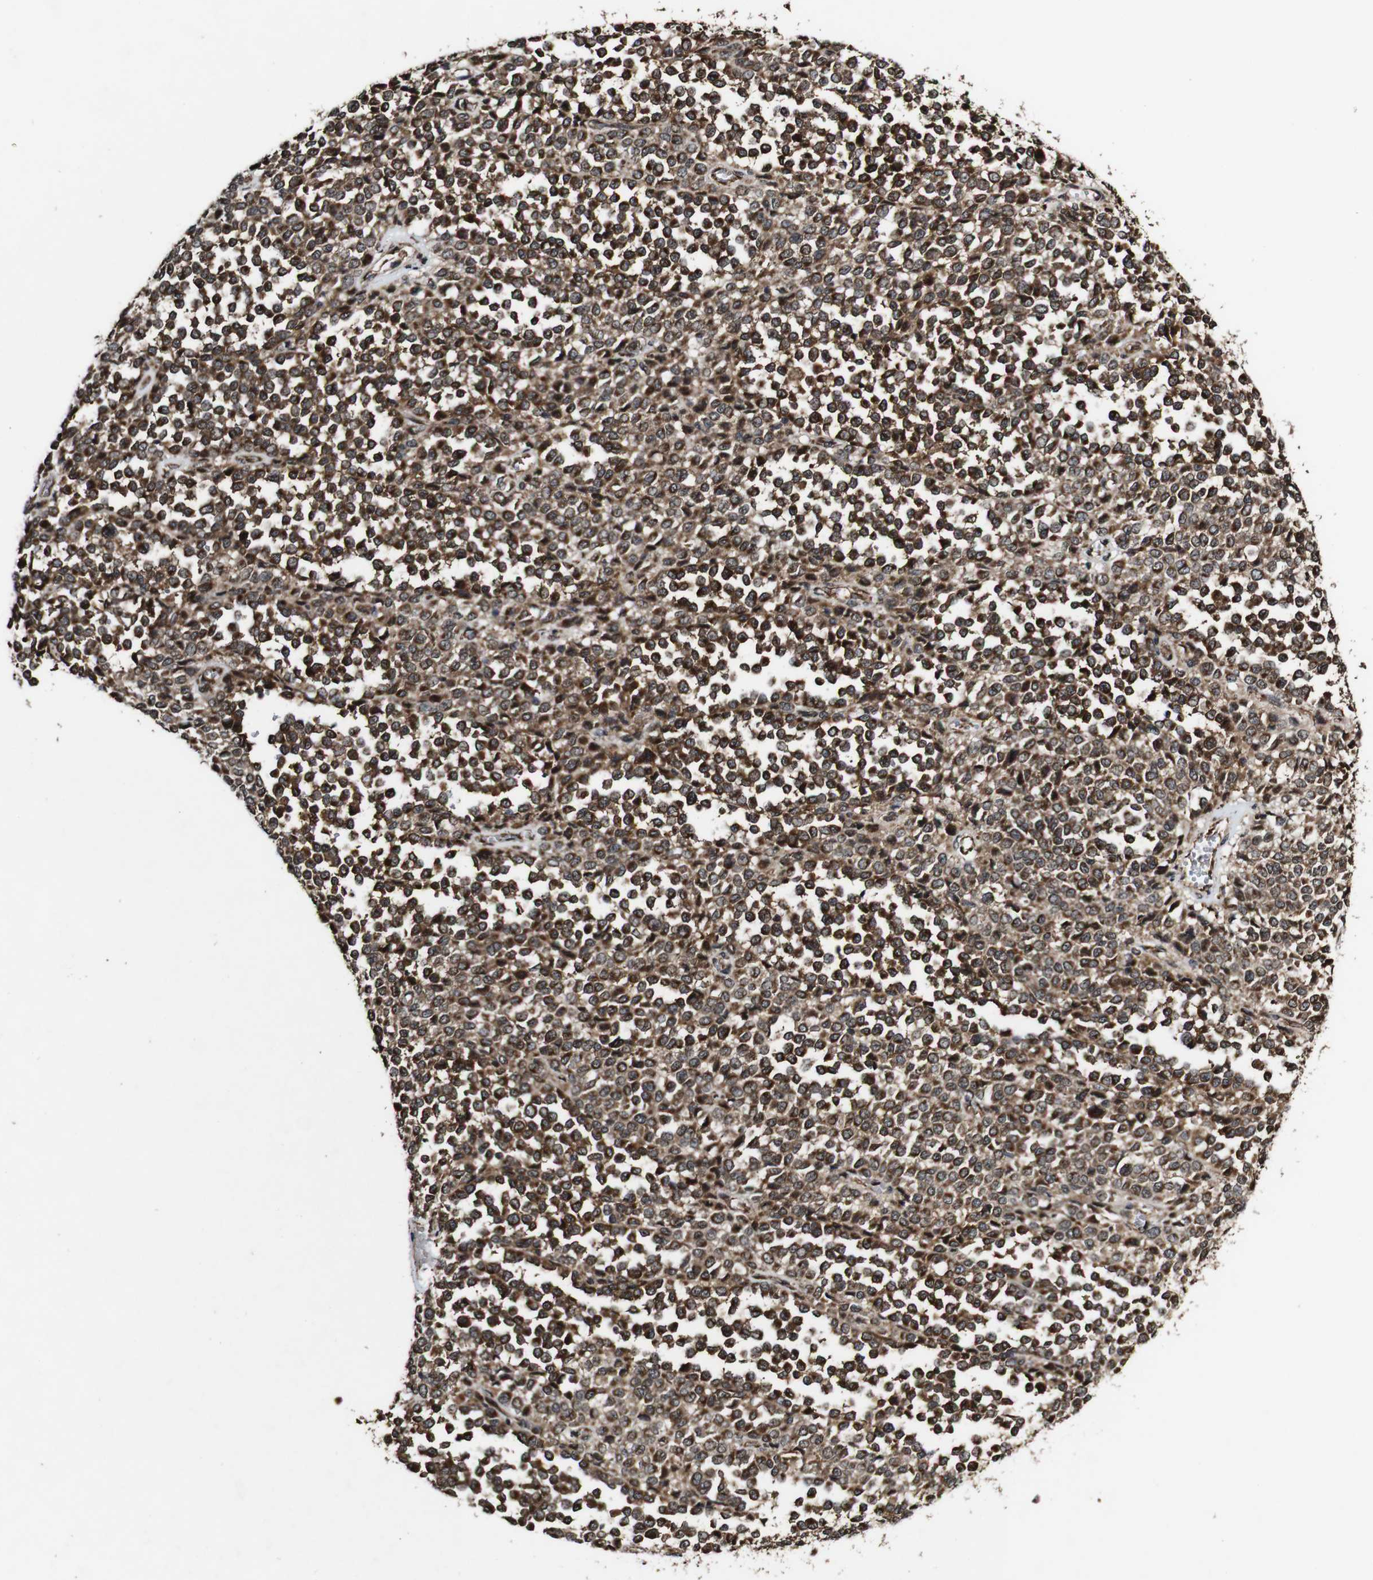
{"staining": {"intensity": "strong", "quantity": ">75%", "location": "cytoplasmic/membranous"}, "tissue": "melanoma", "cell_type": "Tumor cells", "image_type": "cancer", "snomed": [{"axis": "morphology", "description": "Malignant melanoma, NOS"}, {"axis": "topography", "description": "Skin"}], "caption": "Tumor cells demonstrate strong cytoplasmic/membranous positivity in about >75% of cells in malignant melanoma. Using DAB (3,3'-diaminobenzidine) (brown) and hematoxylin (blue) stains, captured at high magnification using brightfield microscopy.", "gene": "BTN3A3", "patient": {"sex": "female", "age": 64}}